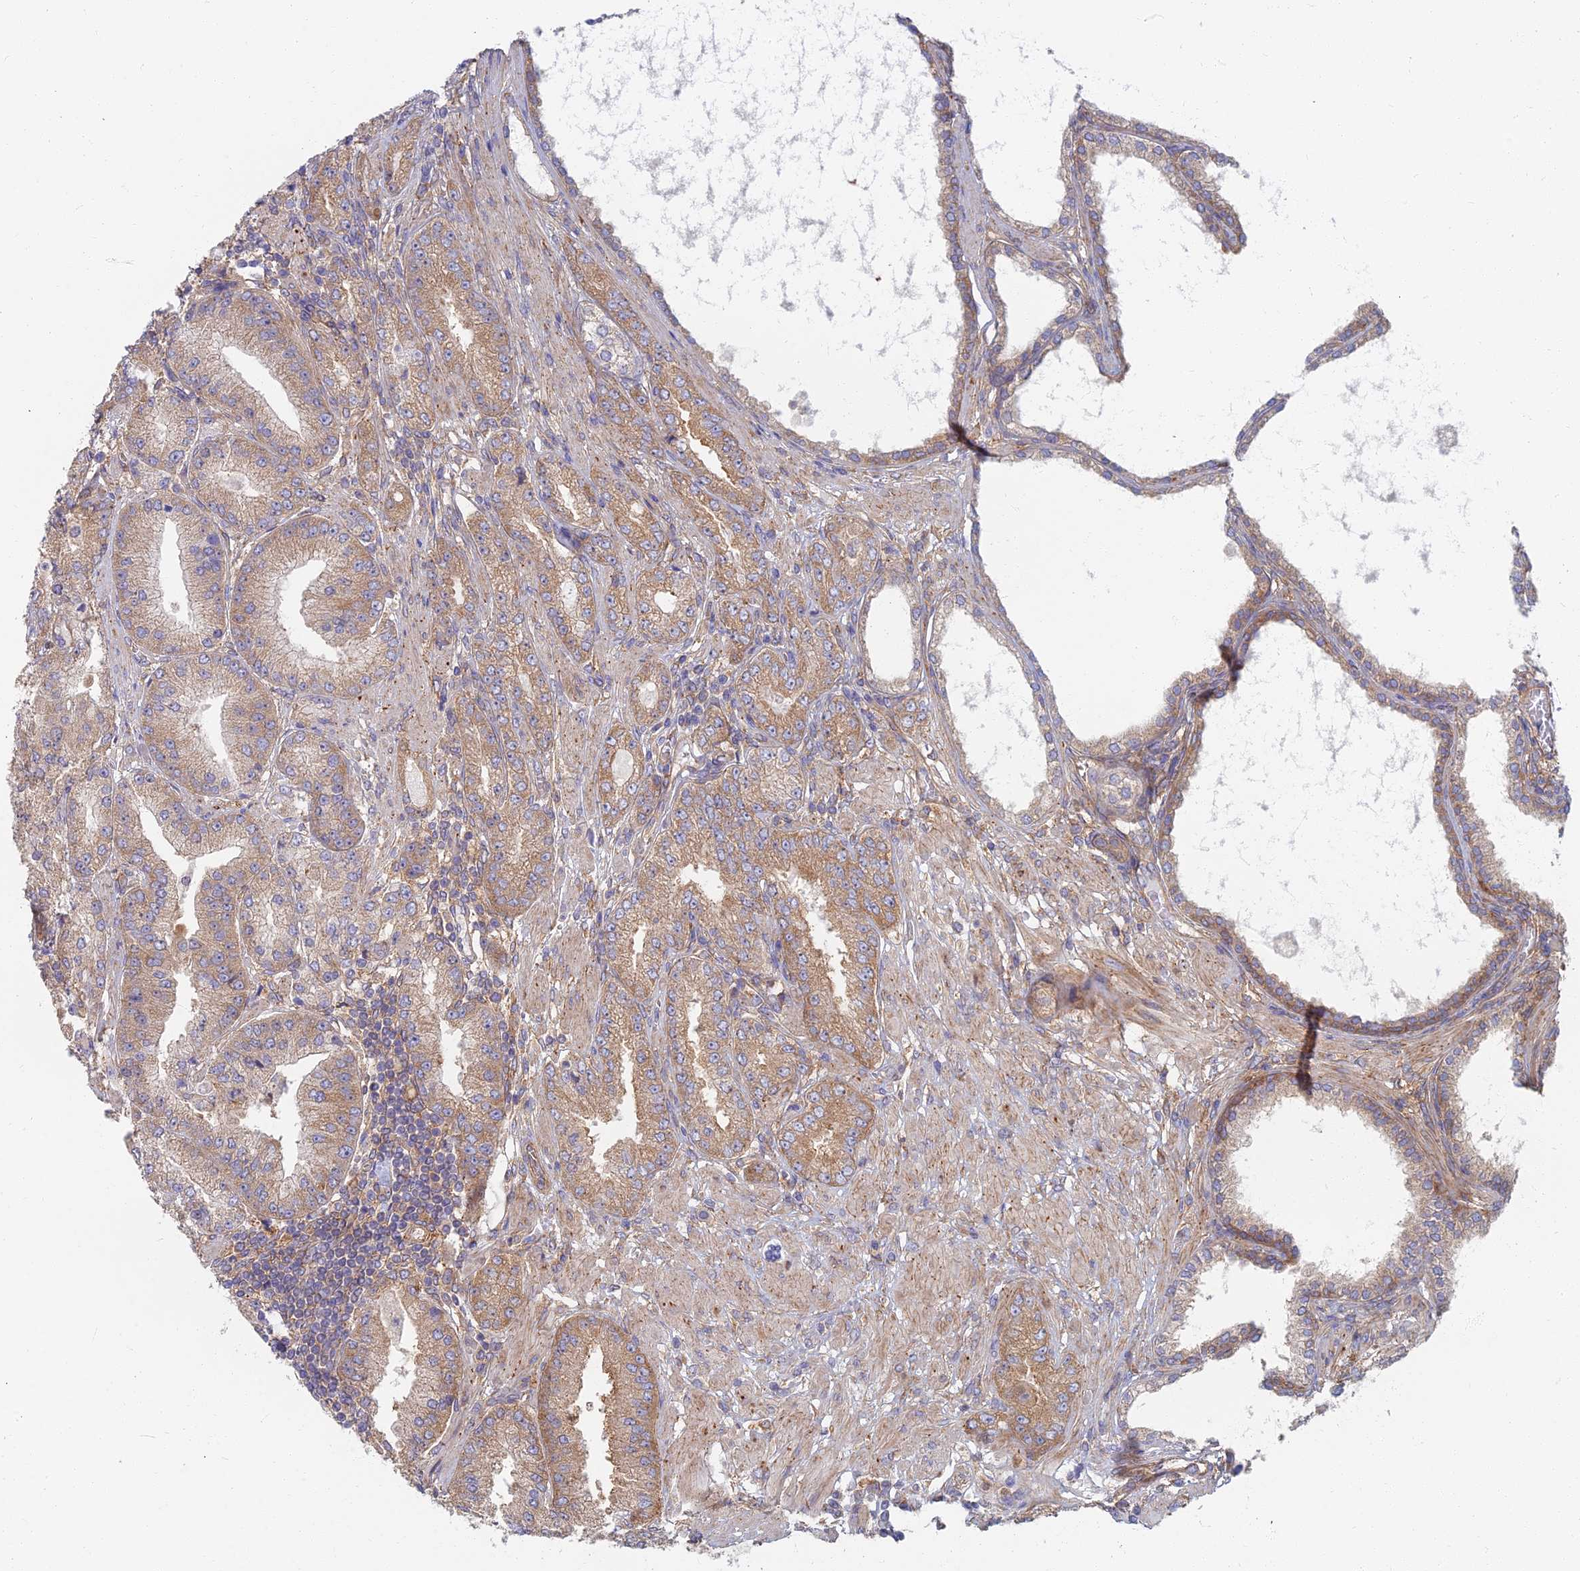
{"staining": {"intensity": "moderate", "quantity": ">75%", "location": "cytoplasmic/membranous"}, "tissue": "prostate cancer", "cell_type": "Tumor cells", "image_type": "cancer", "snomed": [{"axis": "morphology", "description": "Adenocarcinoma, High grade"}, {"axis": "topography", "description": "Prostate"}], "caption": "Protein staining of prostate cancer (adenocarcinoma (high-grade)) tissue displays moderate cytoplasmic/membranous positivity in approximately >75% of tumor cells.", "gene": "RBSN", "patient": {"sex": "male", "age": 71}}